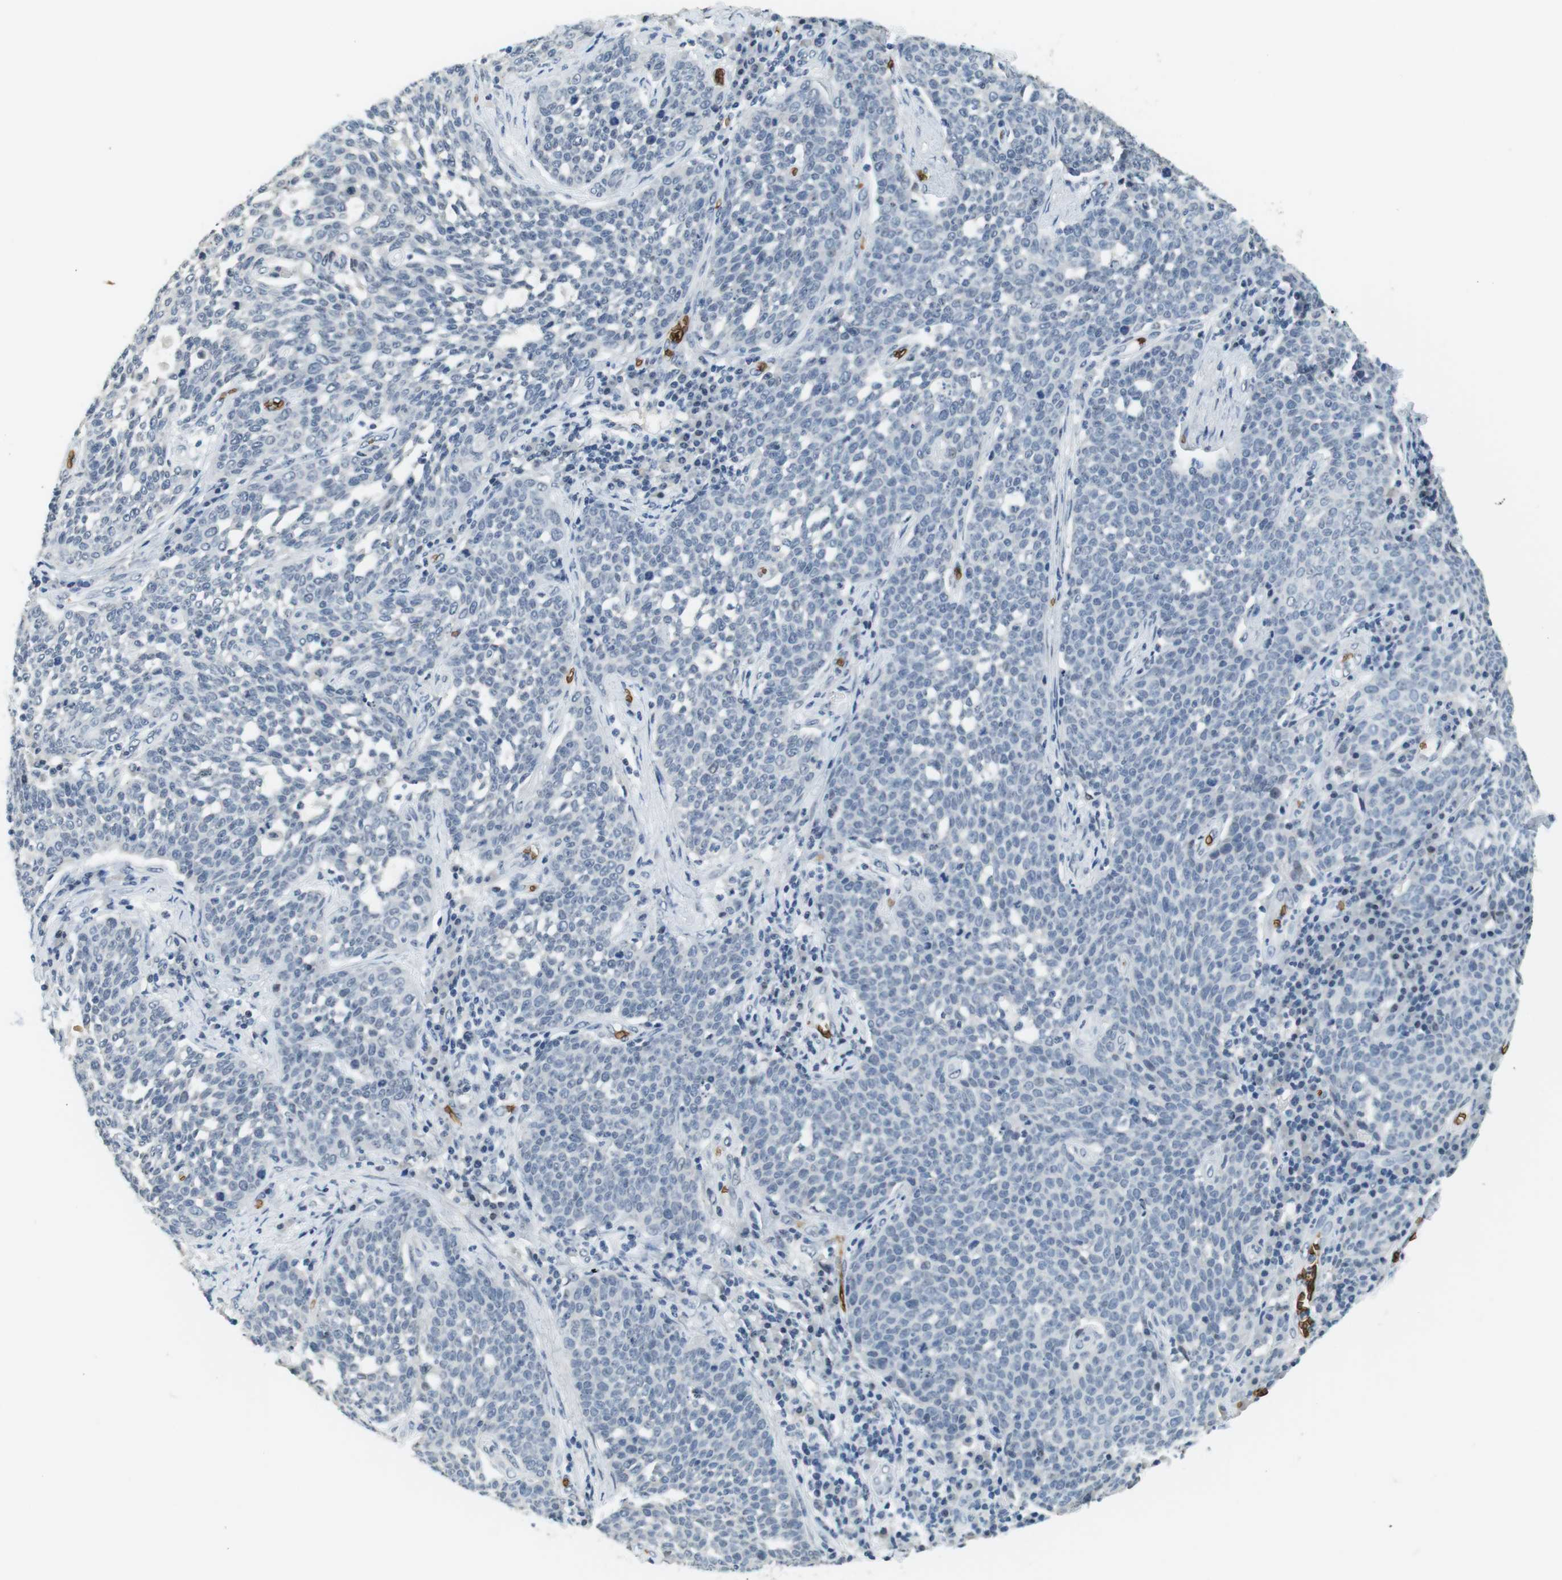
{"staining": {"intensity": "negative", "quantity": "none", "location": "none"}, "tissue": "cervical cancer", "cell_type": "Tumor cells", "image_type": "cancer", "snomed": [{"axis": "morphology", "description": "Squamous cell carcinoma, NOS"}, {"axis": "topography", "description": "Cervix"}], "caption": "High magnification brightfield microscopy of cervical squamous cell carcinoma stained with DAB (brown) and counterstained with hematoxylin (blue): tumor cells show no significant expression. The staining was performed using DAB to visualize the protein expression in brown, while the nuclei were stained in blue with hematoxylin (Magnification: 20x).", "gene": "SLC4A1", "patient": {"sex": "female", "age": 34}}